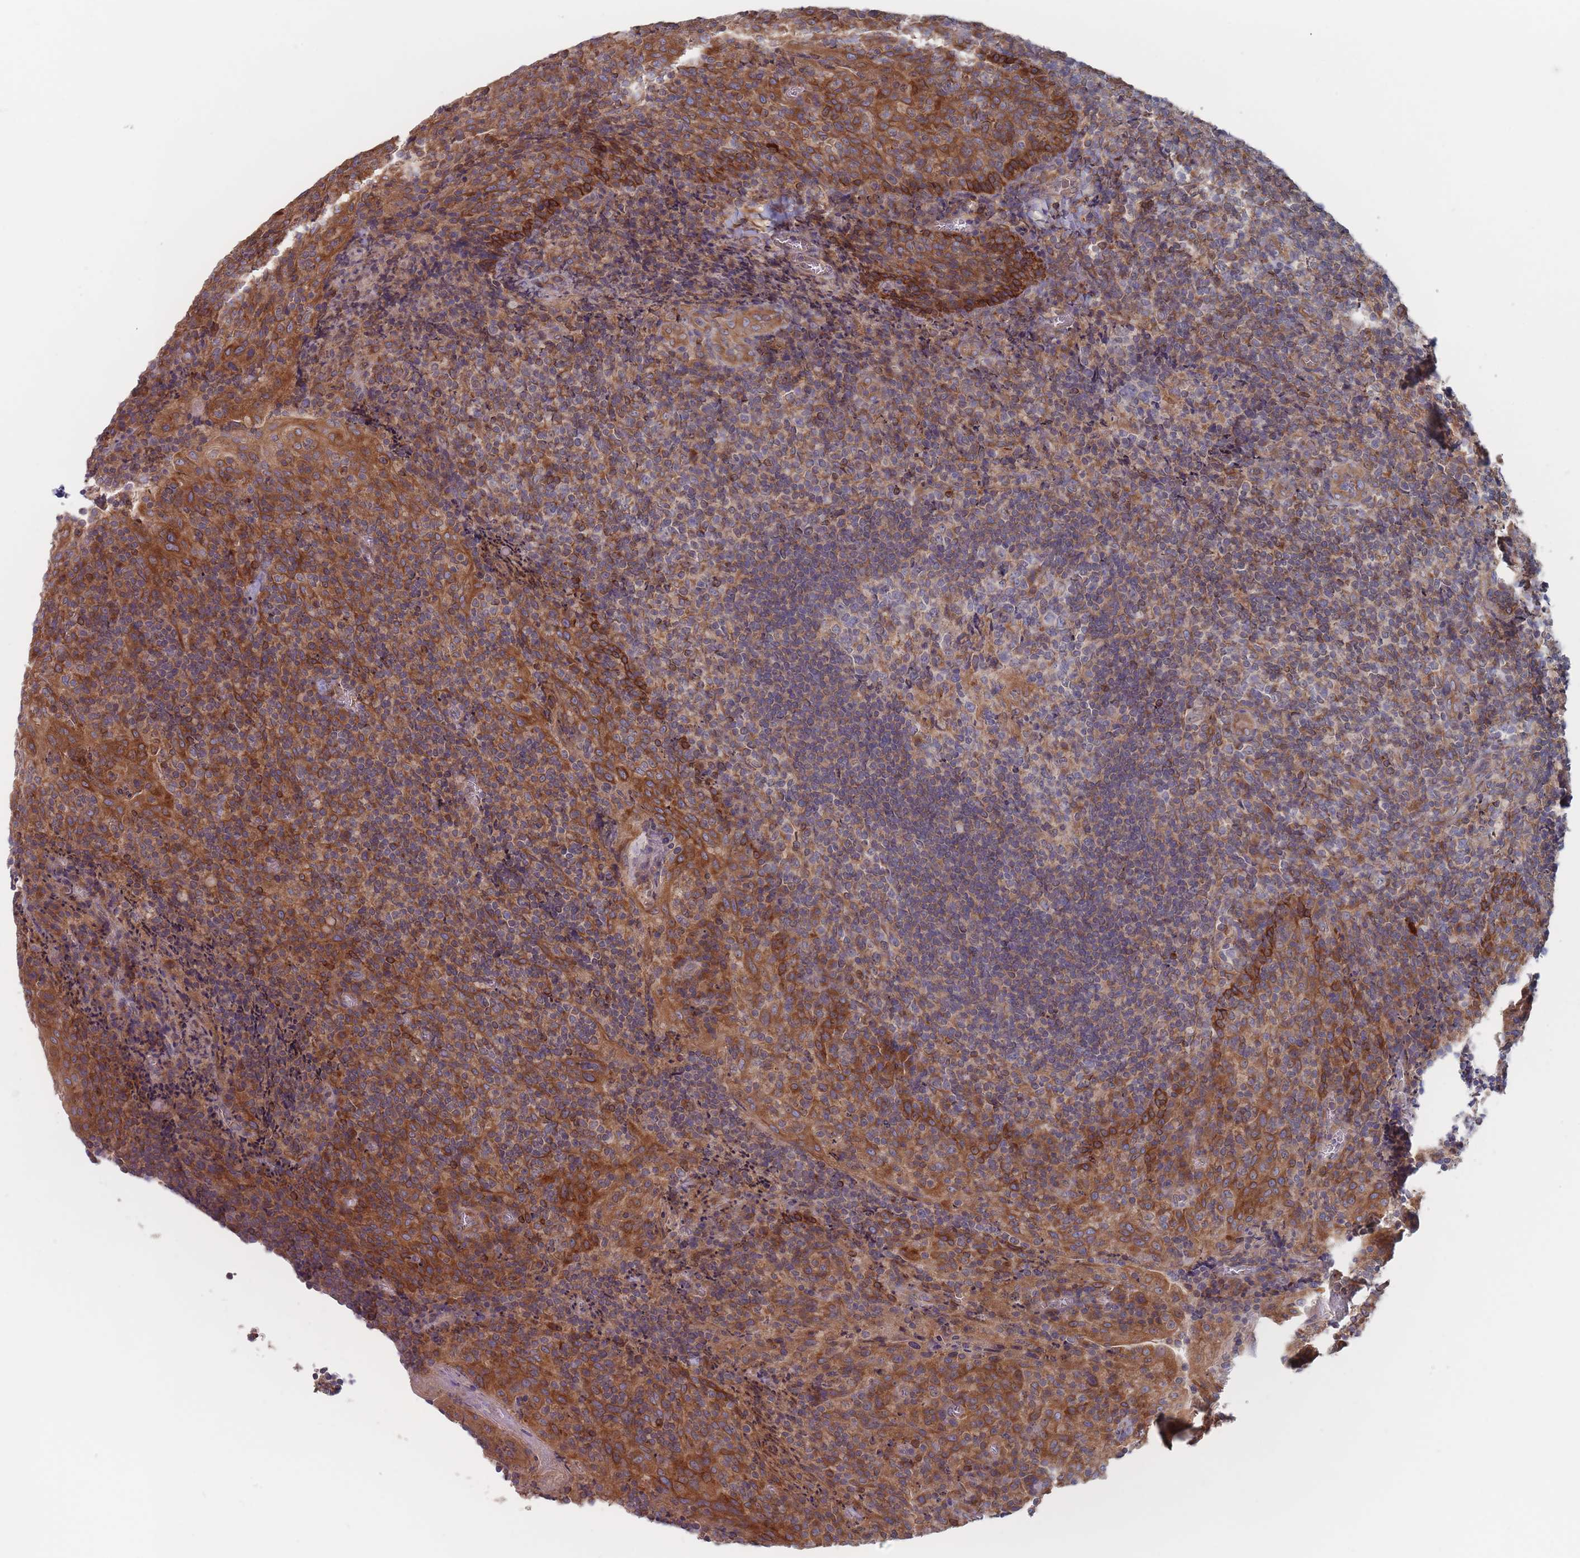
{"staining": {"intensity": "moderate", "quantity": "<25%", "location": "cytoplasmic/membranous"}, "tissue": "tonsil", "cell_type": "Germinal center cells", "image_type": "normal", "snomed": [{"axis": "morphology", "description": "Normal tissue, NOS"}, {"axis": "topography", "description": "Tonsil"}], "caption": "Protein expression analysis of unremarkable human tonsil reveals moderate cytoplasmic/membranous staining in approximately <25% of germinal center cells. The staining is performed using DAB (3,3'-diaminobenzidine) brown chromogen to label protein expression. The nuclei are counter-stained blue using hematoxylin.", "gene": "KDSR", "patient": {"sex": "male", "age": 17}}